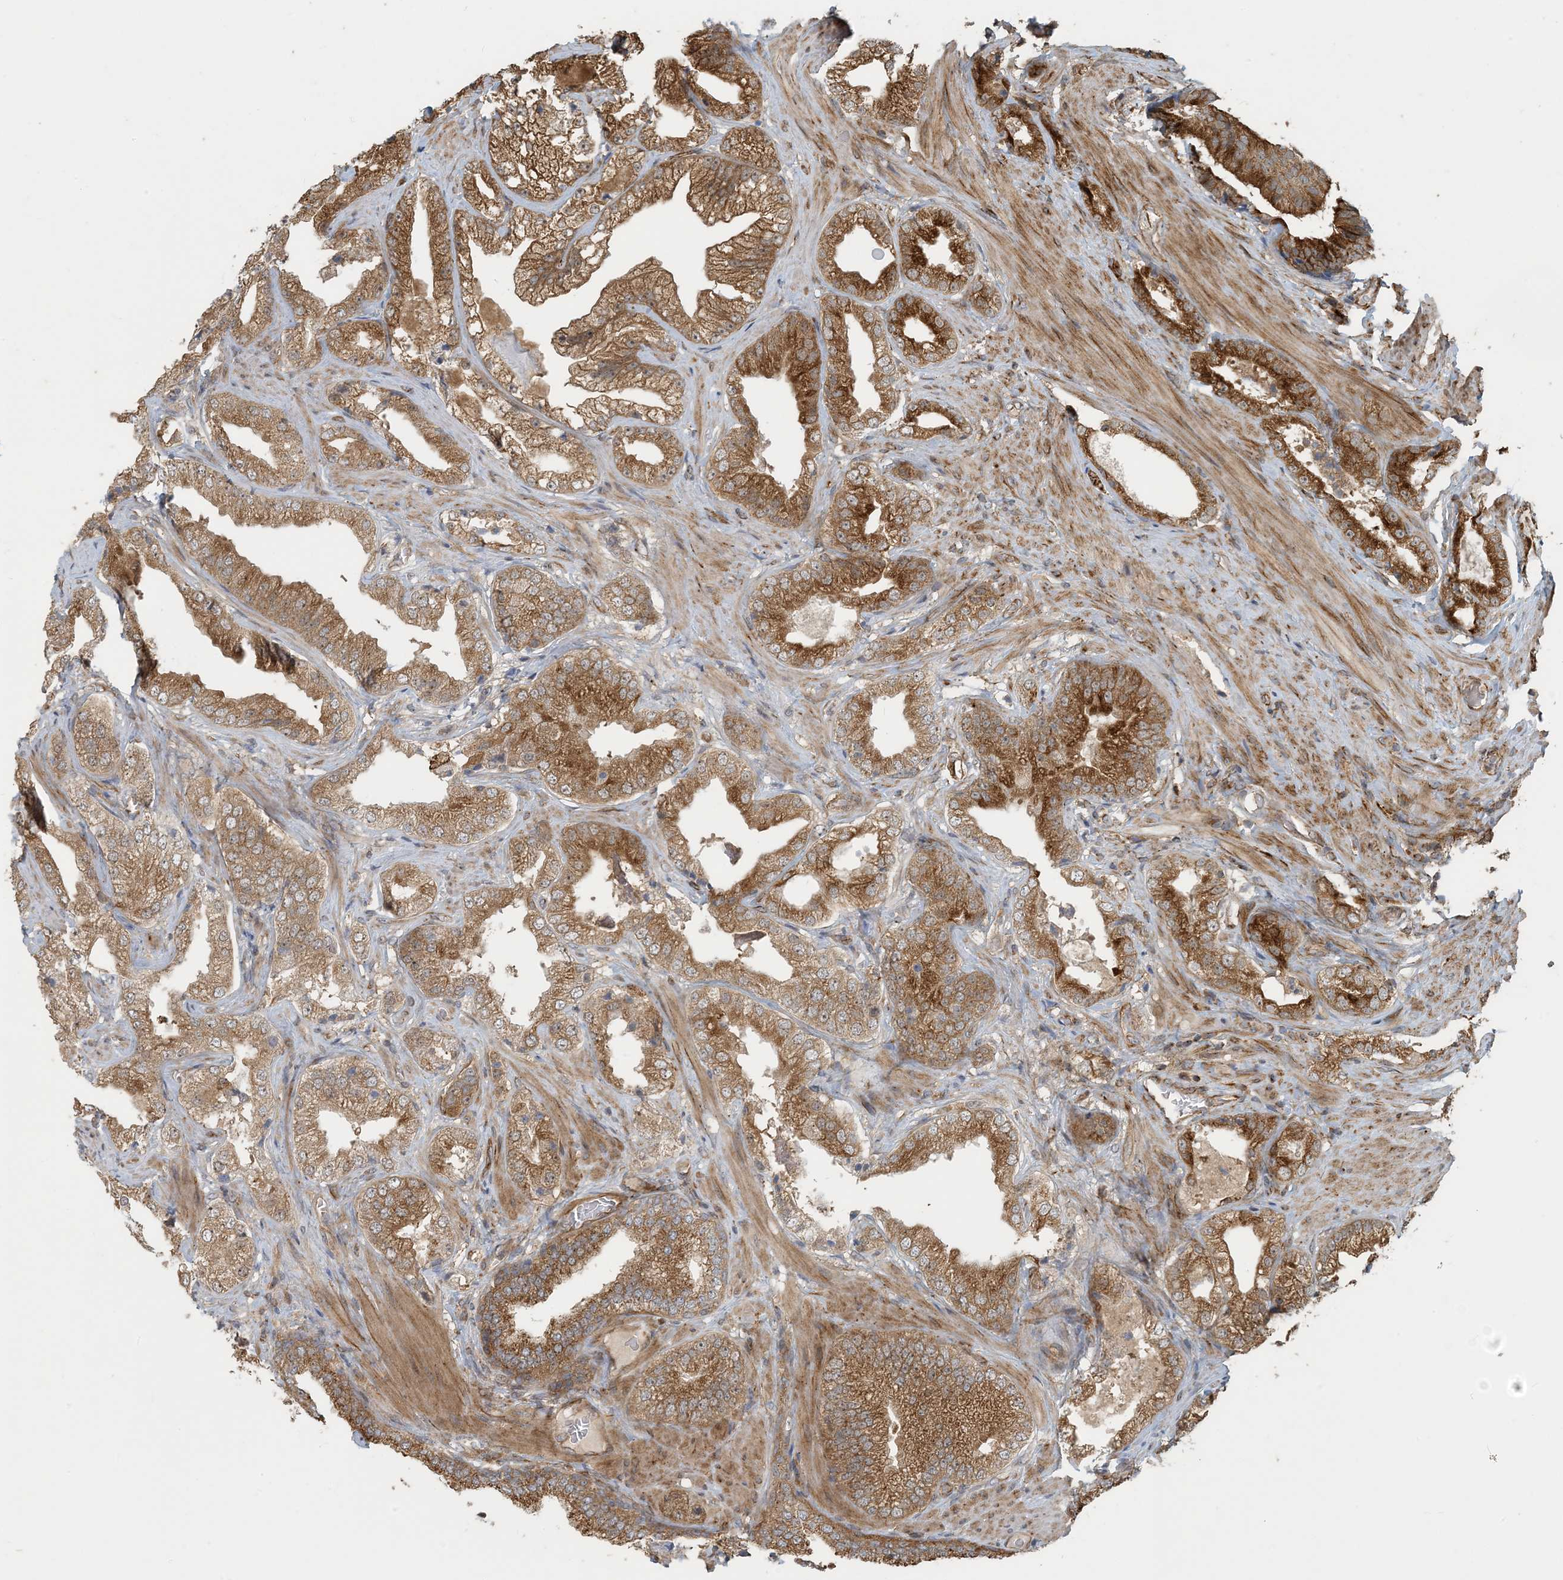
{"staining": {"intensity": "moderate", "quantity": ">75%", "location": "cytoplasmic/membranous"}, "tissue": "prostate cancer", "cell_type": "Tumor cells", "image_type": "cancer", "snomed": [{"axis": "morphology", "description": "Adenocarcinoma, High grade"}, {"axis": "topography", "description": "Prostate"}], "caption": "Adenocarcinoma (high-grade) (prostate) stained for a protein demonstrates moderate cytoplasmic/membranous positivity in tumor cells.", "gene": "ZBTB3", "patient": {"sex": "male", "age": 58}}